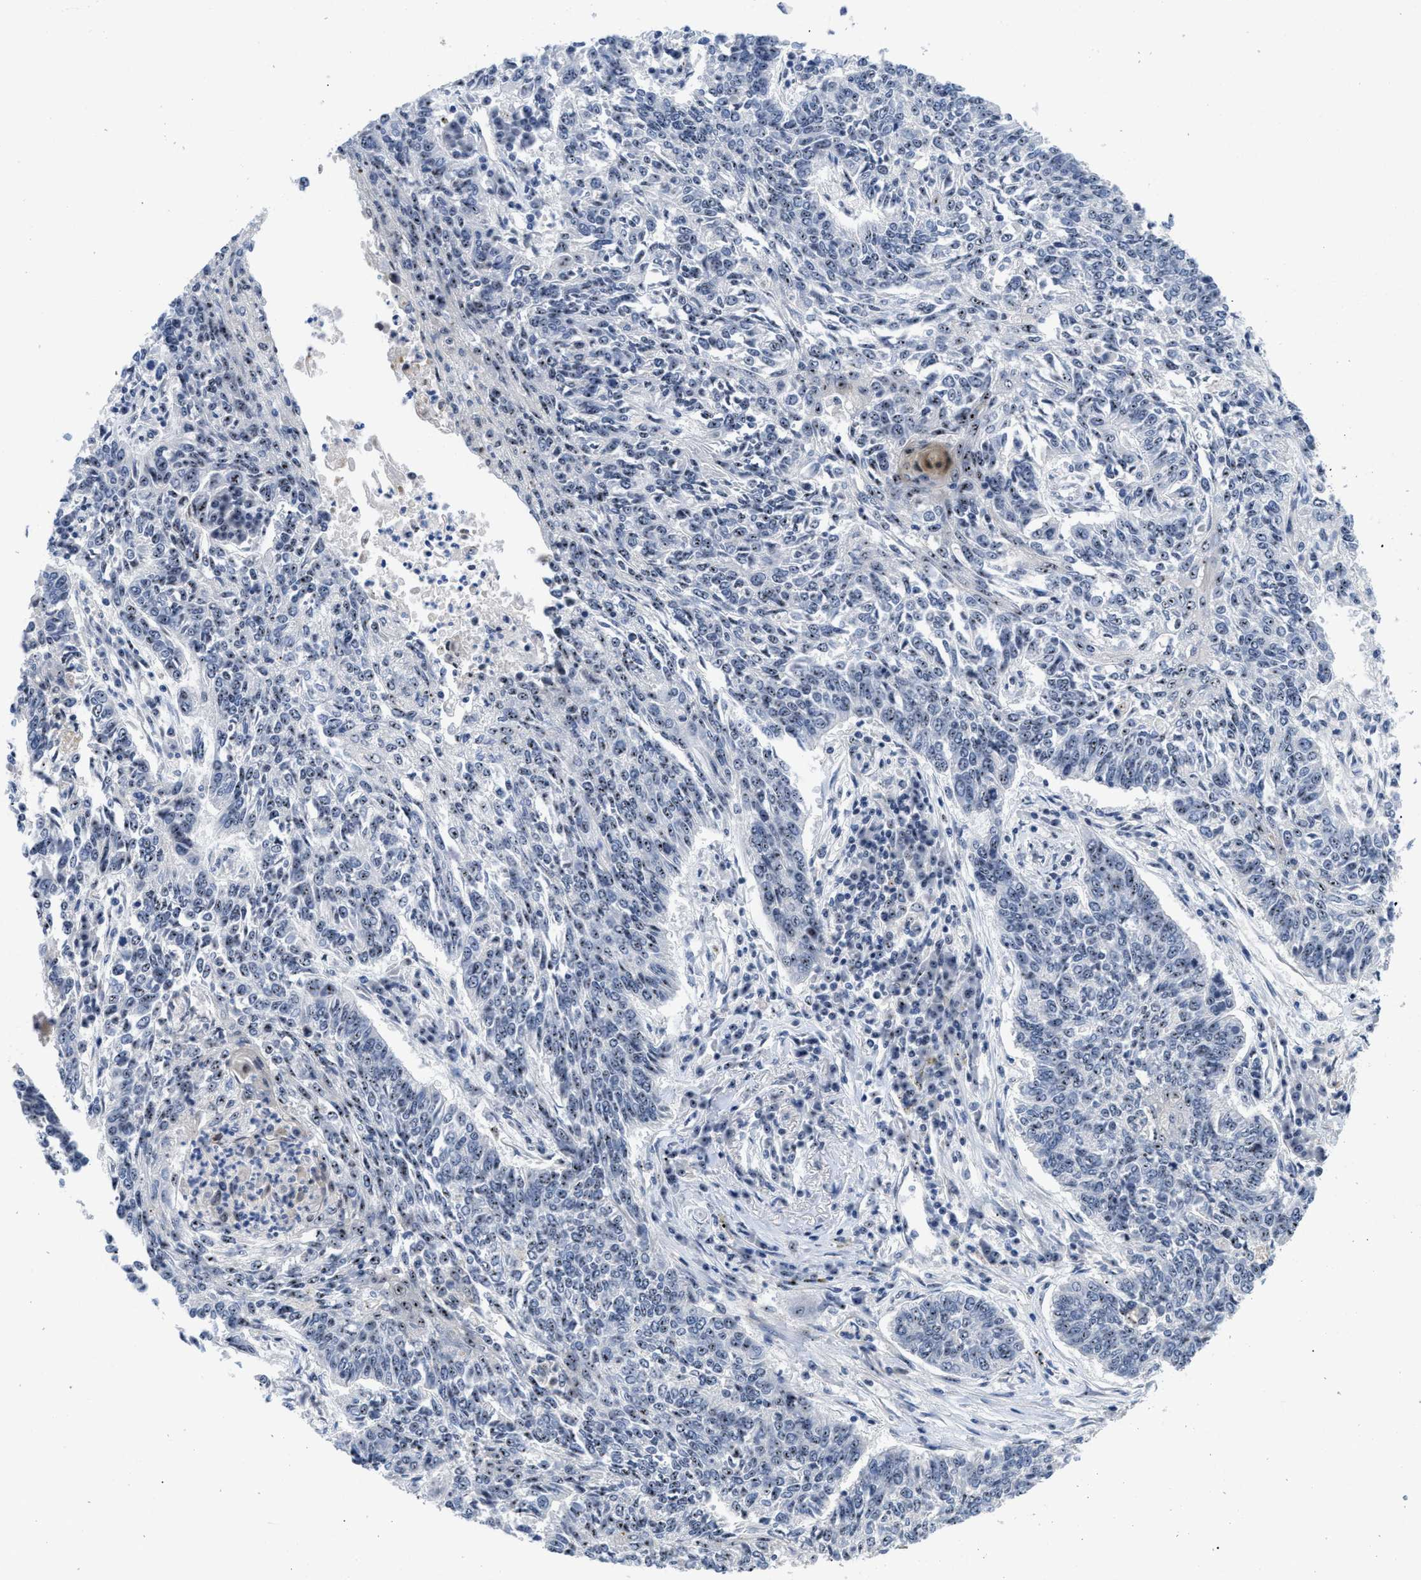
{"staining": {"intensity": "moderate", "quantity": ">75%", "location": "nuclear"}, "tissue": "lung cancer", "cell_type": "Tumor cells", "image_type": "cancer", "snomed": [{"axis": "morphology", "description": "Normal tissue, NOS"}, {"axis": "morphology", "description": "Squamous cell carcinoma, NOS"}, {"axis": "topography", "description": "Cartilage tissue"}, {"axis": "topography", "description": "Bronchus"}, {"axis": "topography", "description": "Lung"}], "caption": "A medium amount of moderate nuclear positivity is seen in about >75% of tumor cells in squamous cell carcinoma (lung) tissue.", "gene": "NOP58", "patient": {"sex": "female", "age": 49}}